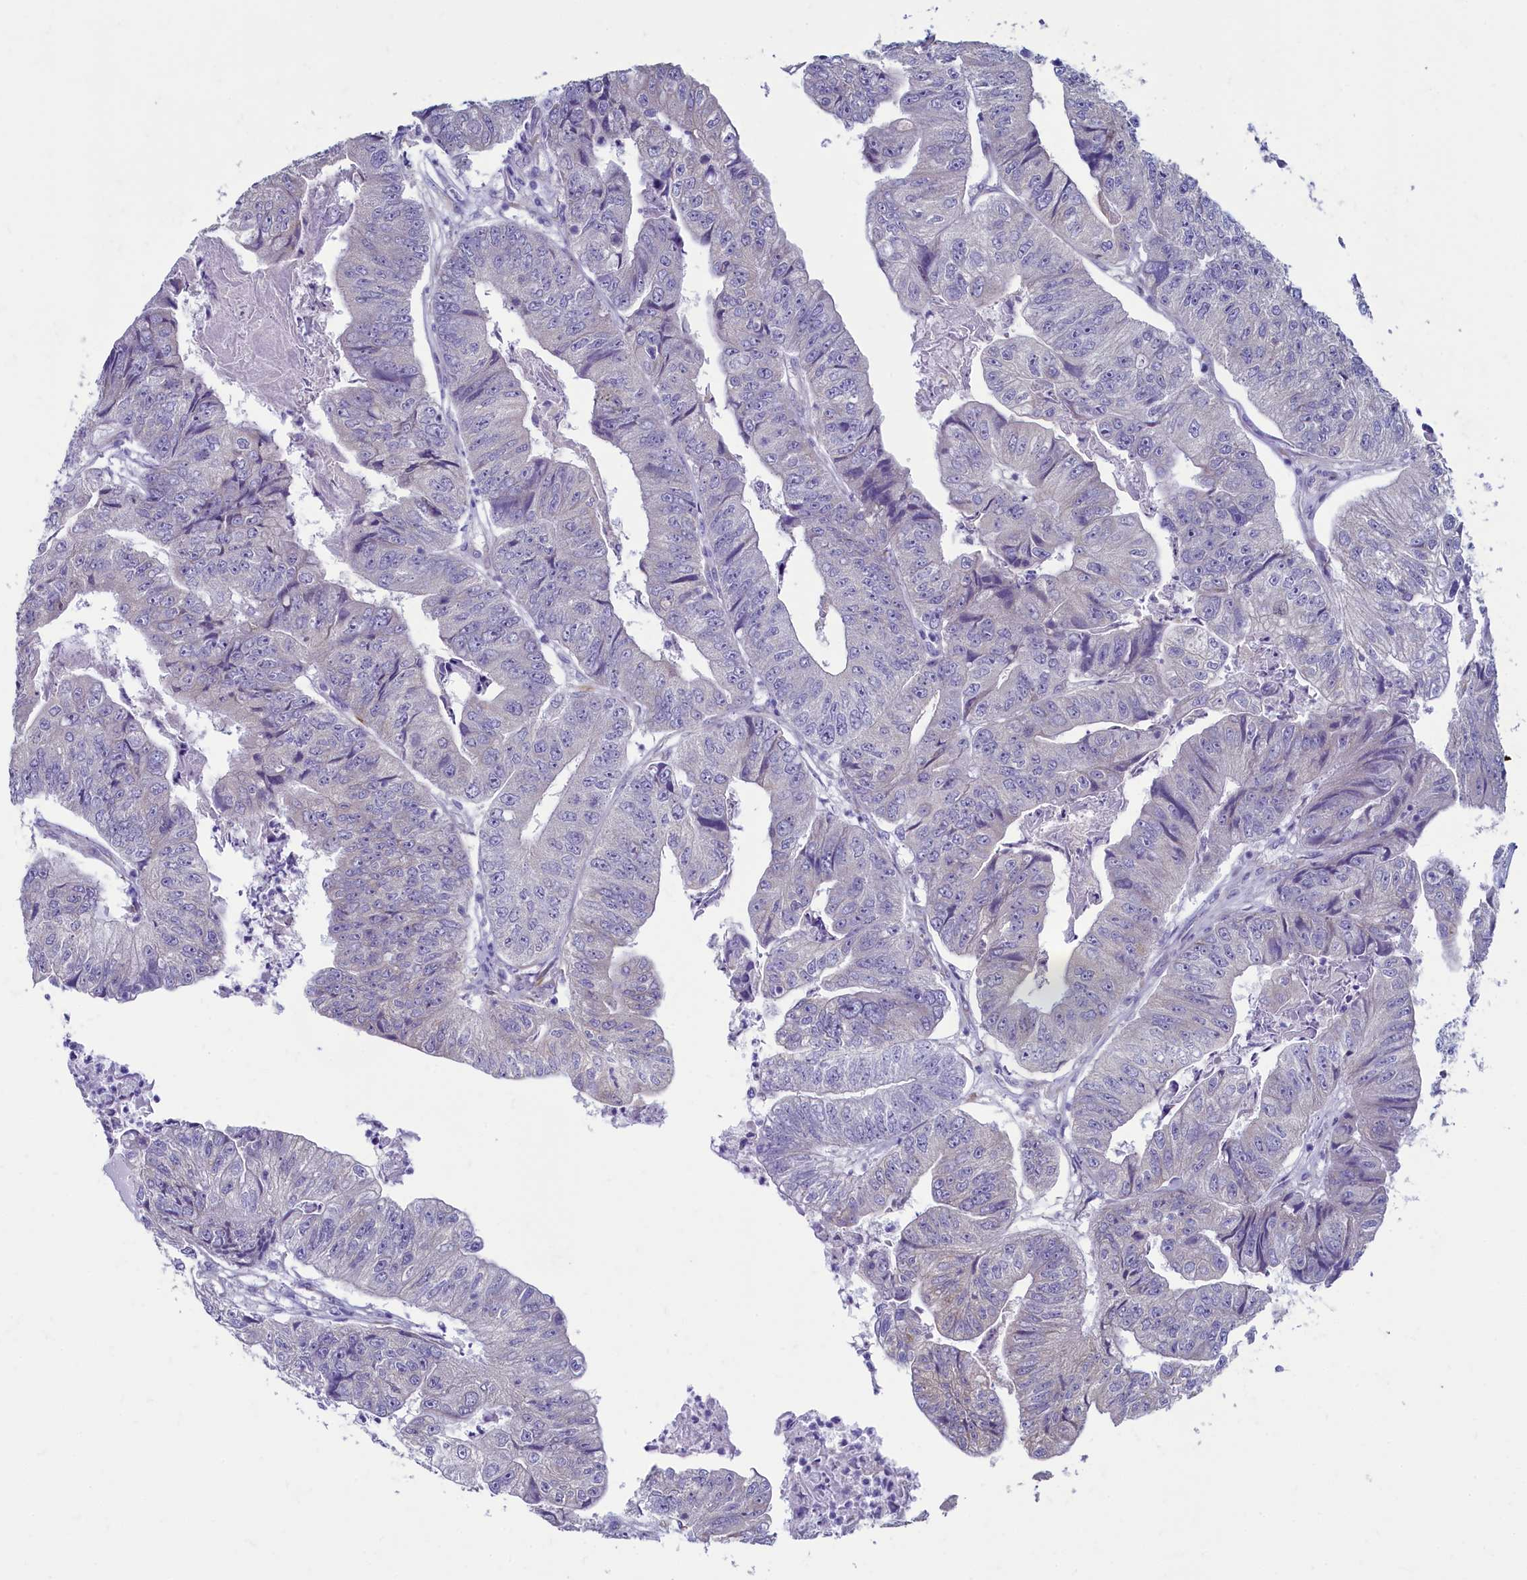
{"staining": {"intensity": "negative", "quantity": "none", "location": "none"}, "tissue": "colorectal cancer", "cell_type": "Tumor cells", "image_type": "cancer", "snomed": [{"axis": "morphology", "description": "Adenocarcinoma, NOS"}, {"axis": "topography", "description": "Colon"}], "caption": "Immunohistochemical staining of human colorectal cancer (adenocarcinoma) exhibits no significant staining in tumor cells. Brightfield microscopy of immunohistochemistry stained with DAB (brown) and hematoxylin (blue), captured at high magnification.", "gene": "SKA3", "patient": {"sex": "female", "age": 67}}